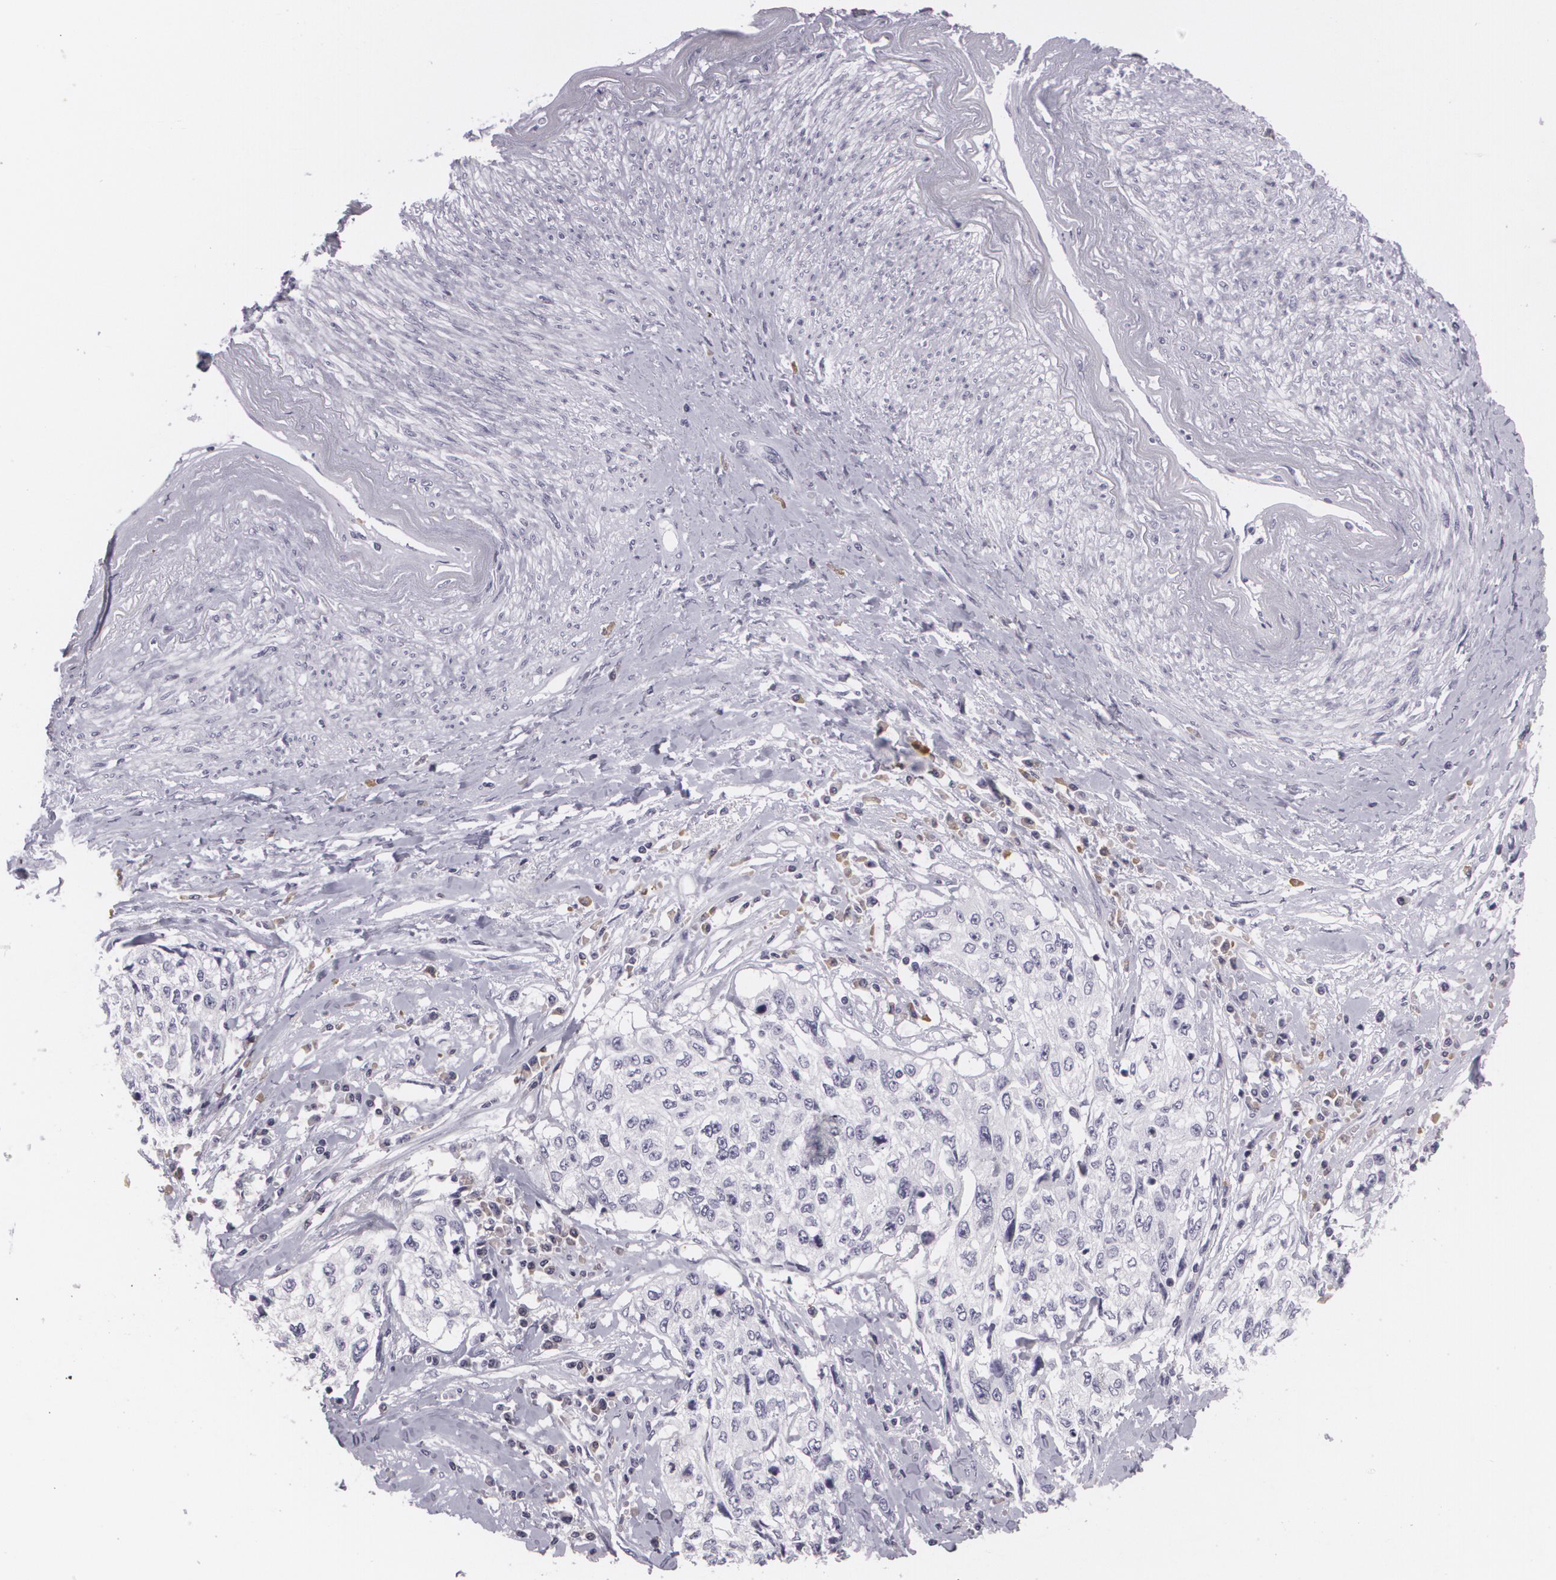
{"staining": {"intensity": "negative", "quantity": "none", "location": "none"}, "tissue": "cervical cancer", "cell_type": "Tumor cells", "image_type": "cancer", "snomed": [{"axis": "morphology", "description": "Squamous cell carcinoma, NOS"}, {"axis": "topography", "description": "Cervix"}], "caption": "This image is of squamous cell carcinoma (cervical) stained with immunohistochemistry (IHC) to label a protein in brown with the nuclei are counter-stained blue. There is no positivity in tumor cells.", "gene": "MAP2", "patient": {"sex": "female", "age": 57}}